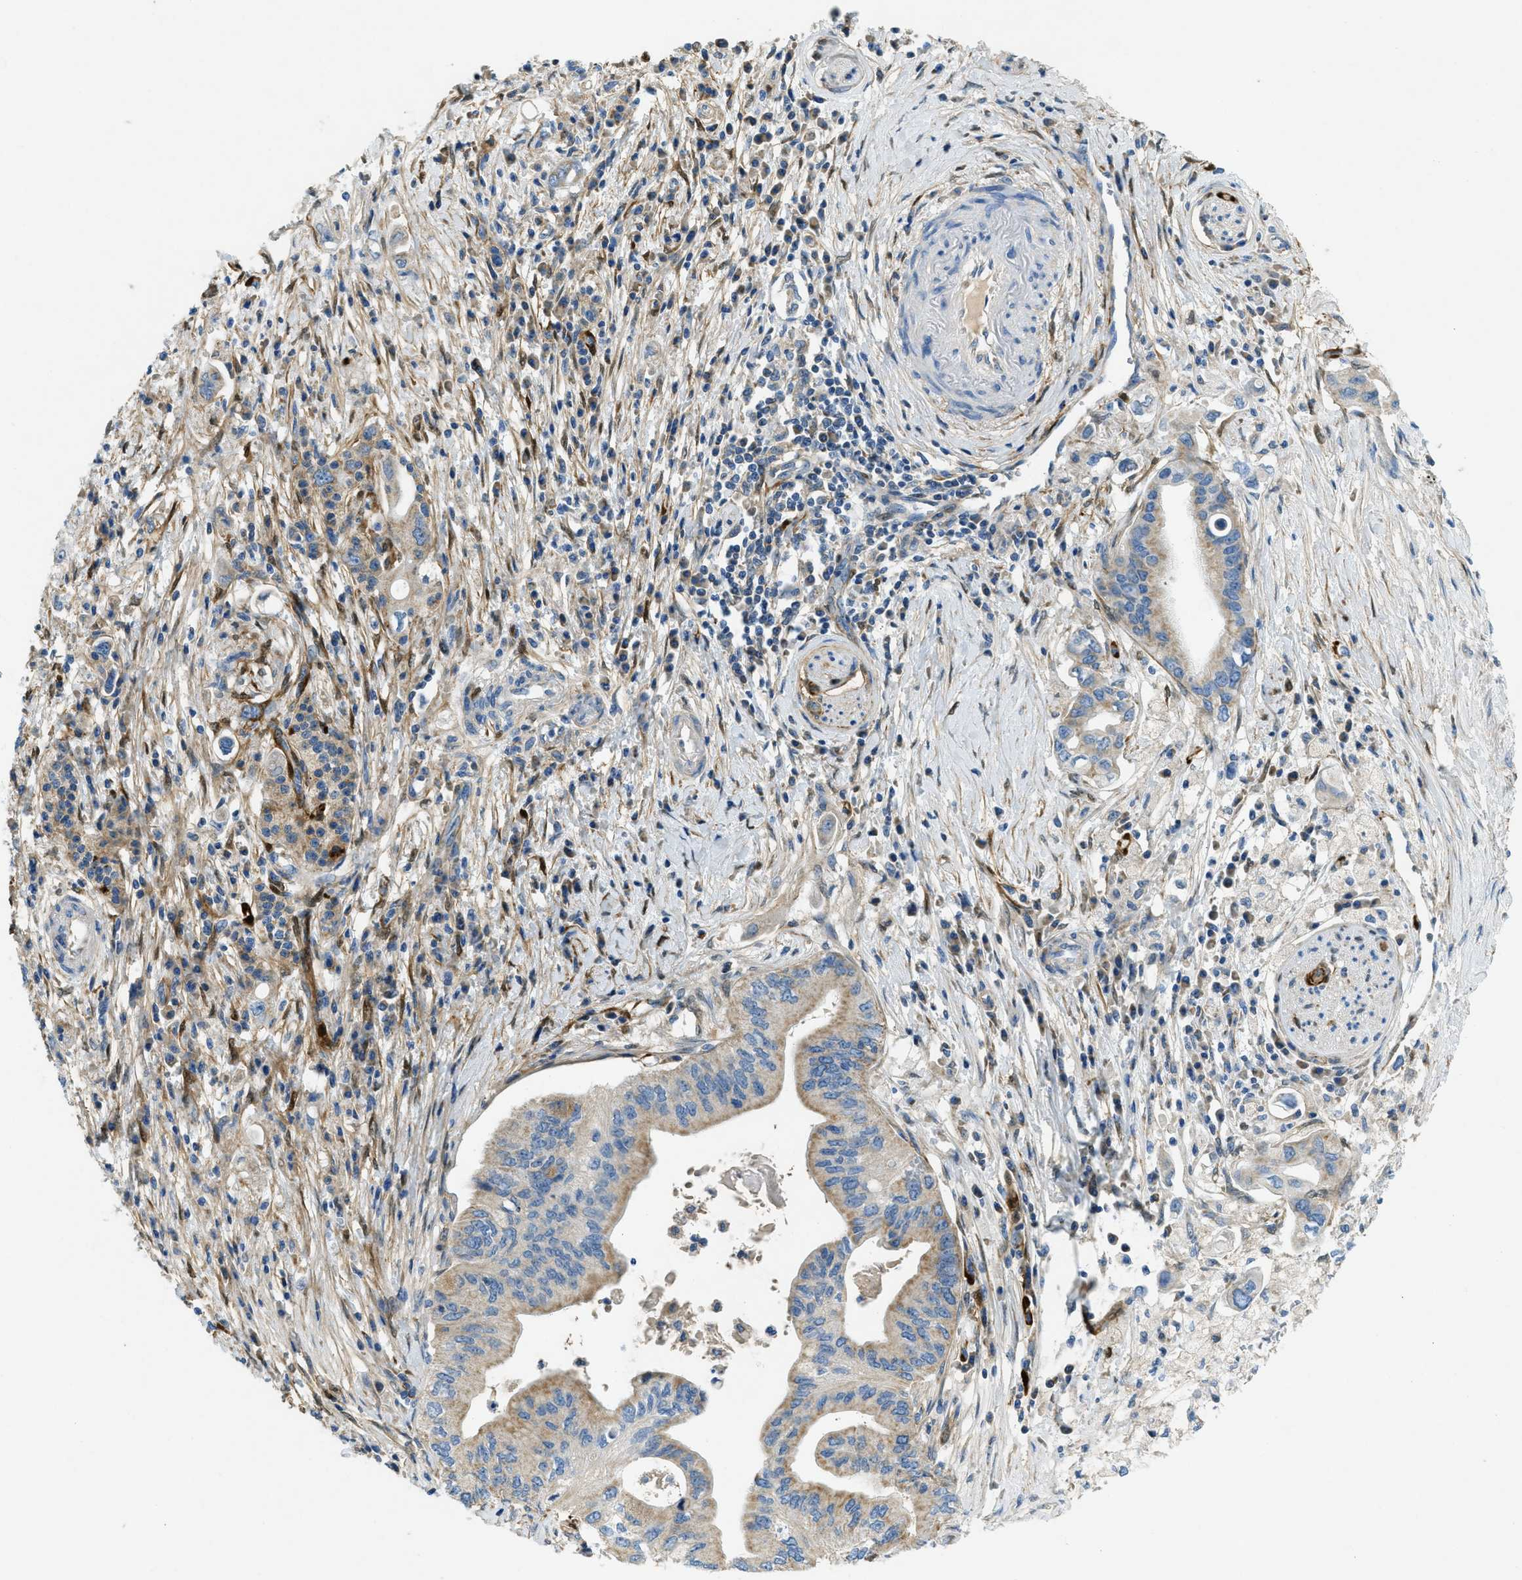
{"staining": {"intensity": "weak", "quantity": "<25%", "location": "cytoplasmic/membranous"}, "tissue": "pancreatic cancer", "cell_type": "Tumor cells", "image_type": "cancer", "snomed": [{"axis": "morphology", "description": "Adenocarcinoma, NOS"}, {"axis": "topography", "description": "Pancreas"}], "caption": "This is an immunohistochemistry micrograph of human pancreatic cancer (adenocarcinoma). There is no staining in tumor cells.", "gene": "CYGB", "patient": {"sex": "female", "age": 73}}